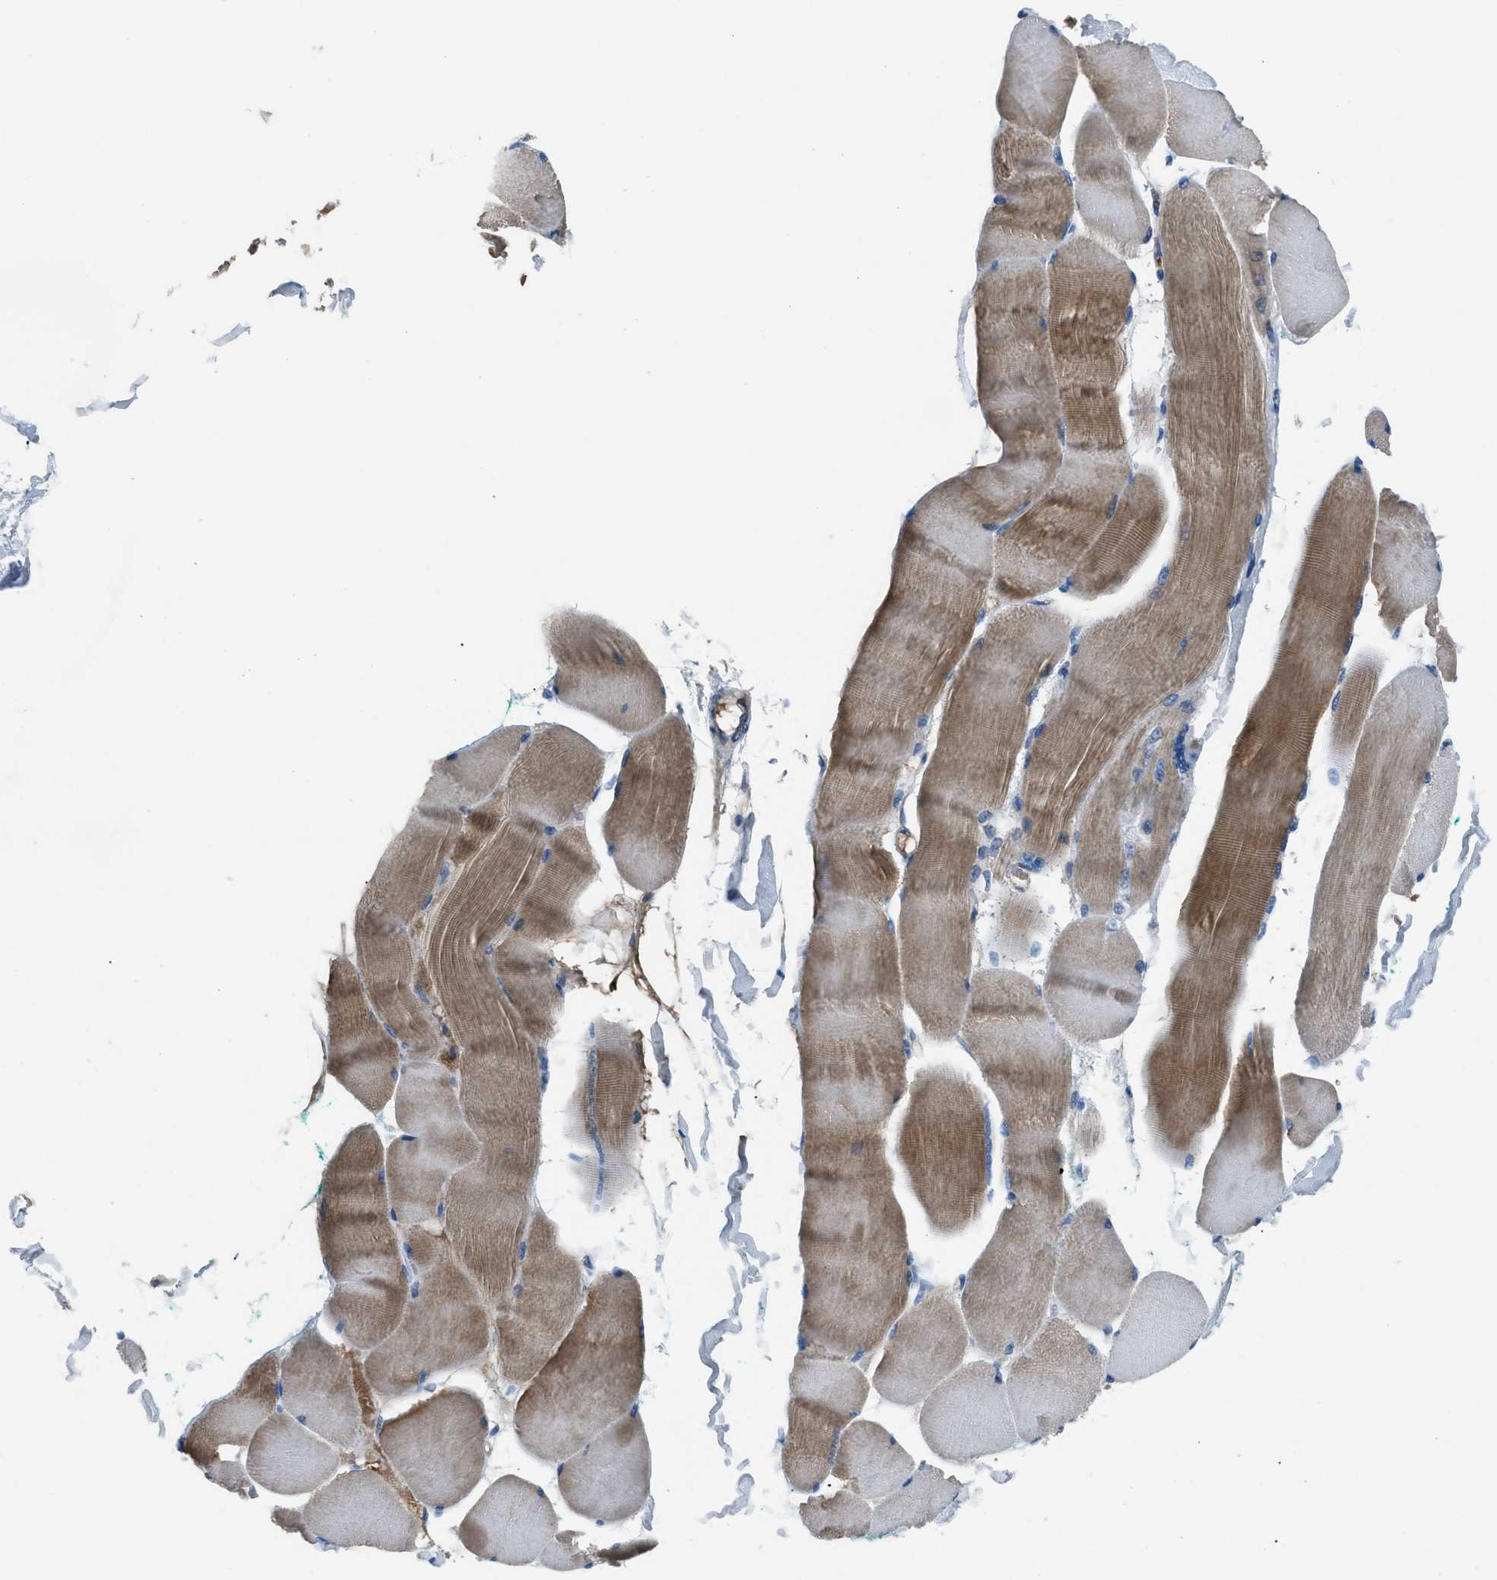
{"staining": {"intensity": "moderate", "quantity": ">75%", "location": "cytoplasmic/membranous"}, "tissue": "skeletal muscle", "cell_type": "Myocytes", "image_type": "normal", "snomed": [{"axis": "morphology", "description": "Normal tissue, NOS"}, {"axis": "morphology", "description": "Squamous cell carcinoma, NOS"}, {"axis": "topography", "description": "Skeletal muscle"}], "caption": "Brown immunohistochemical staining in unremarkable human skeletal muscle shows moderate cytoplasmic/membranous expression in approximately >75% of myocytes. (Brightfield microscopy of DAB IHC at high magnification).", "gene": "SGCZ", "patient": {"sex": "male", "age": 51}}